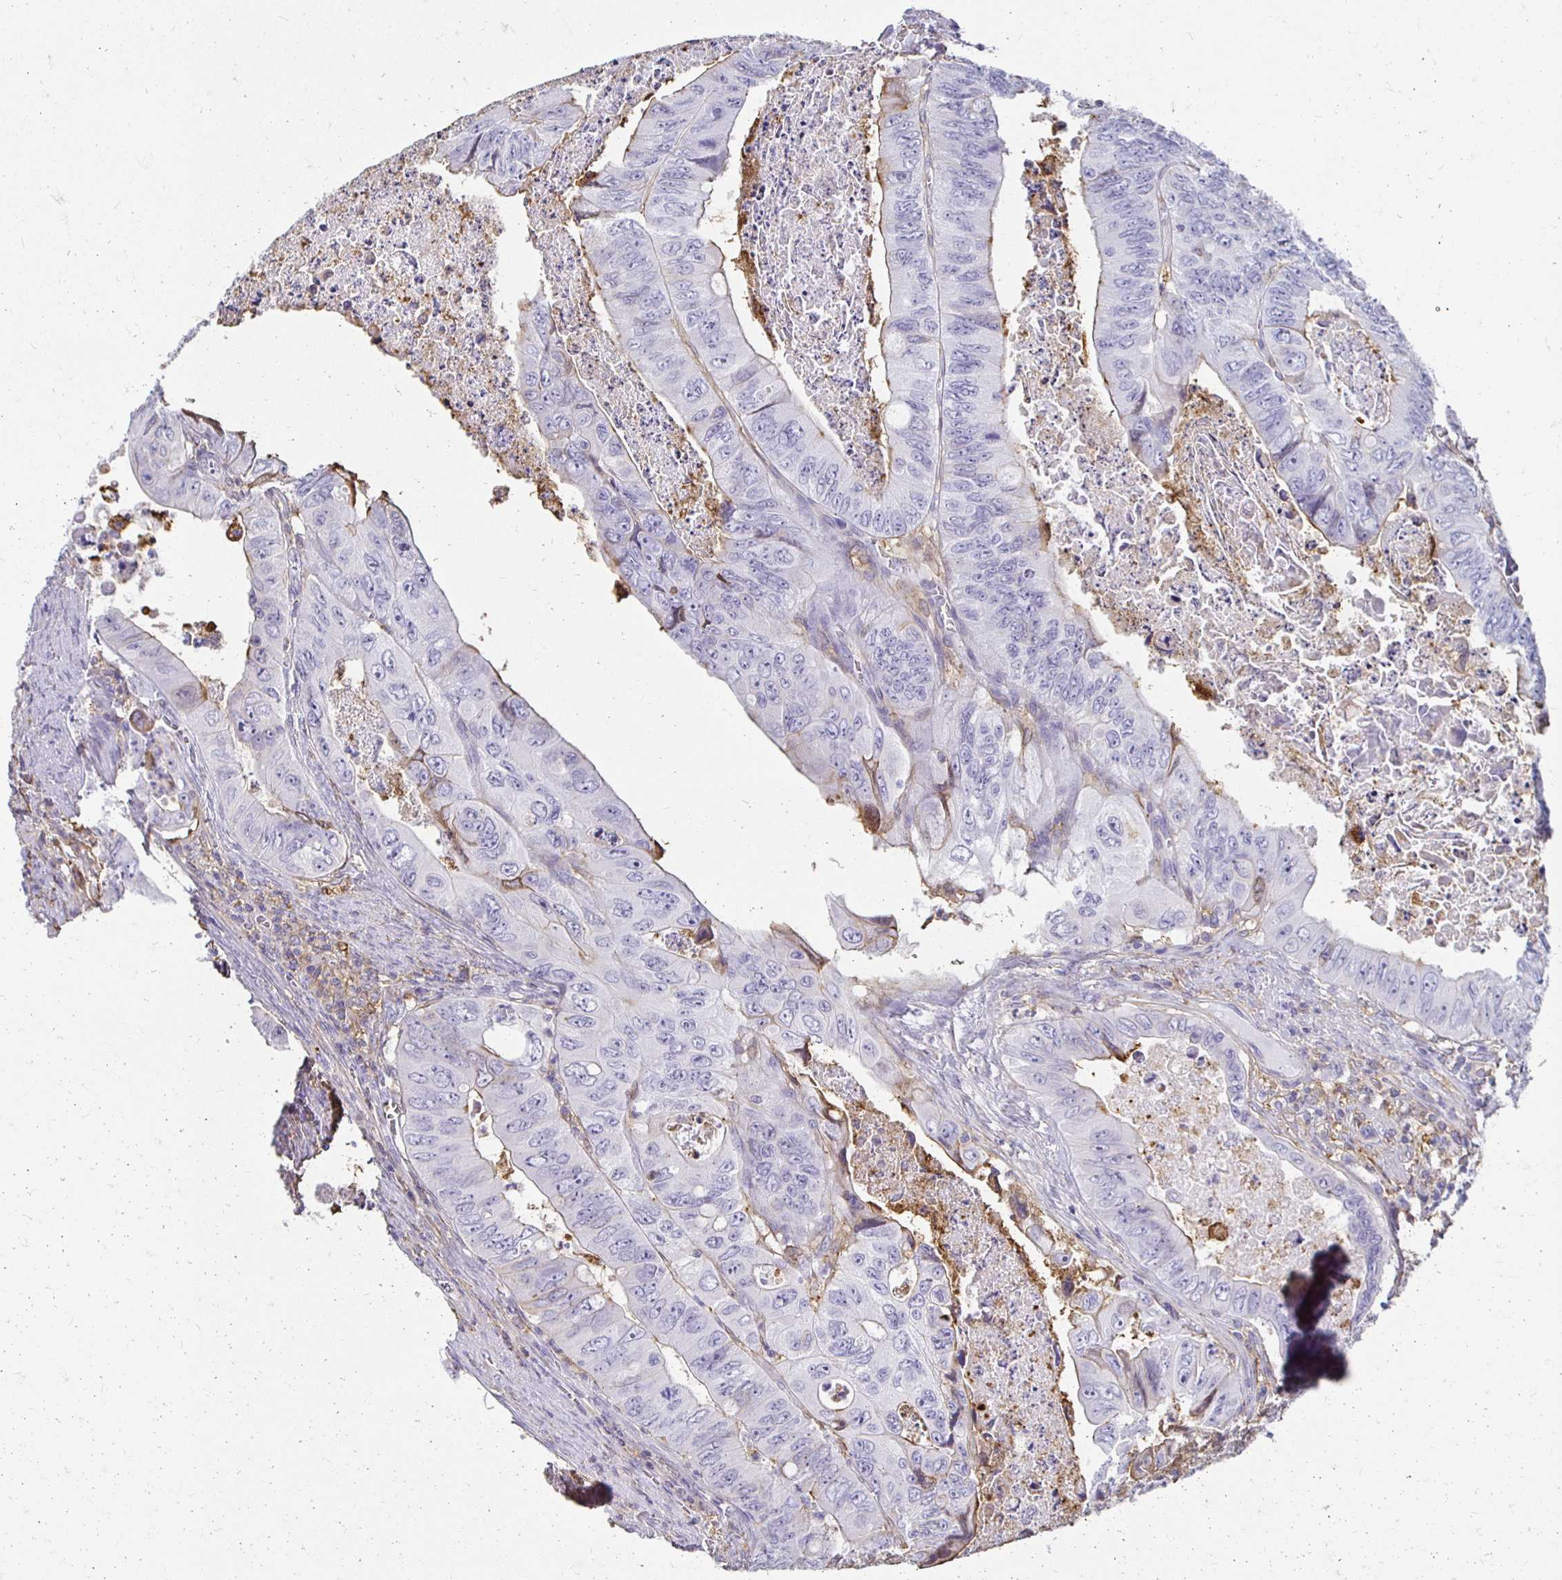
{"staining": {"intensity": "negative", "quantity": "none", "location": "none"}, "tissue": "colorectal cancer", "cell_type": "Tumor cells", "image_type": "cancer", "snomed": [{"axis": "morphology", "description": "Adenocarcinoma, NOS"}, {"axis": "topography", "description": "Colon"}], "caption": "Colorectal cancer was stained to show a protein in brown. There is no significant staining in tumor cells.", "gene": "TAS1R3", "patient": {"sex": "female", "age": 84}}